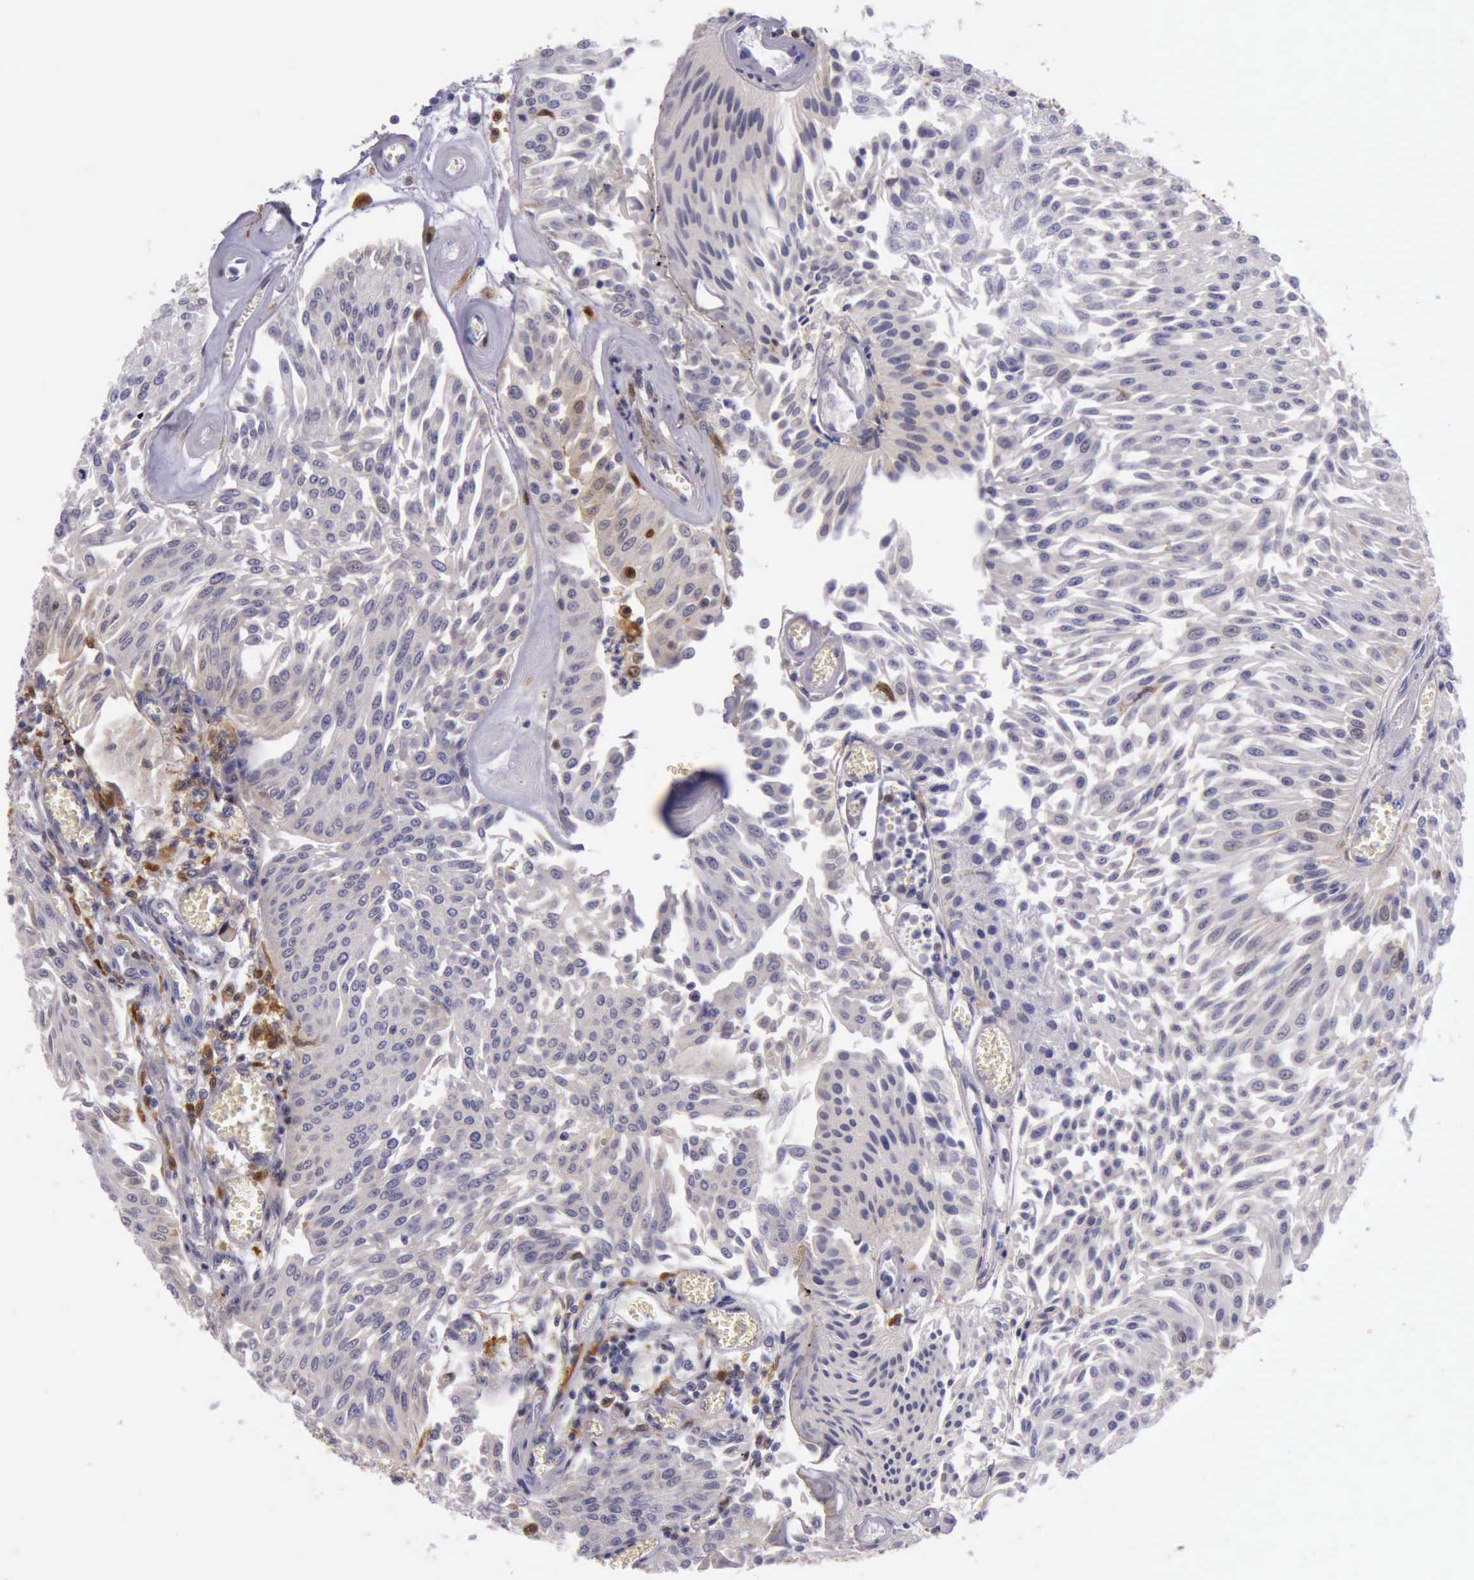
{"staining": {"intensity": "moderate", "quantity": "<25%", "location": "cytoplasmic/membranous,nuclear"}, "tissue": "urothelial cancer", "cell_type": "Tumor cells", "image_type": "cancer", "snomed": [{"axis": "morphology", "description": "Urothelial carcinoma, Low grade"}, {"axis": "topography", "description": "Urinary bladder"}], "caption": "Urothelial cancer stained with DAB immunohistochemistry reveals low levels of moderate cytoplasmic/membranous and nuclear expression in about <25% of tumor cells.", "gene": "TYMP", "patient": {"sex": "male", "age": 86}}